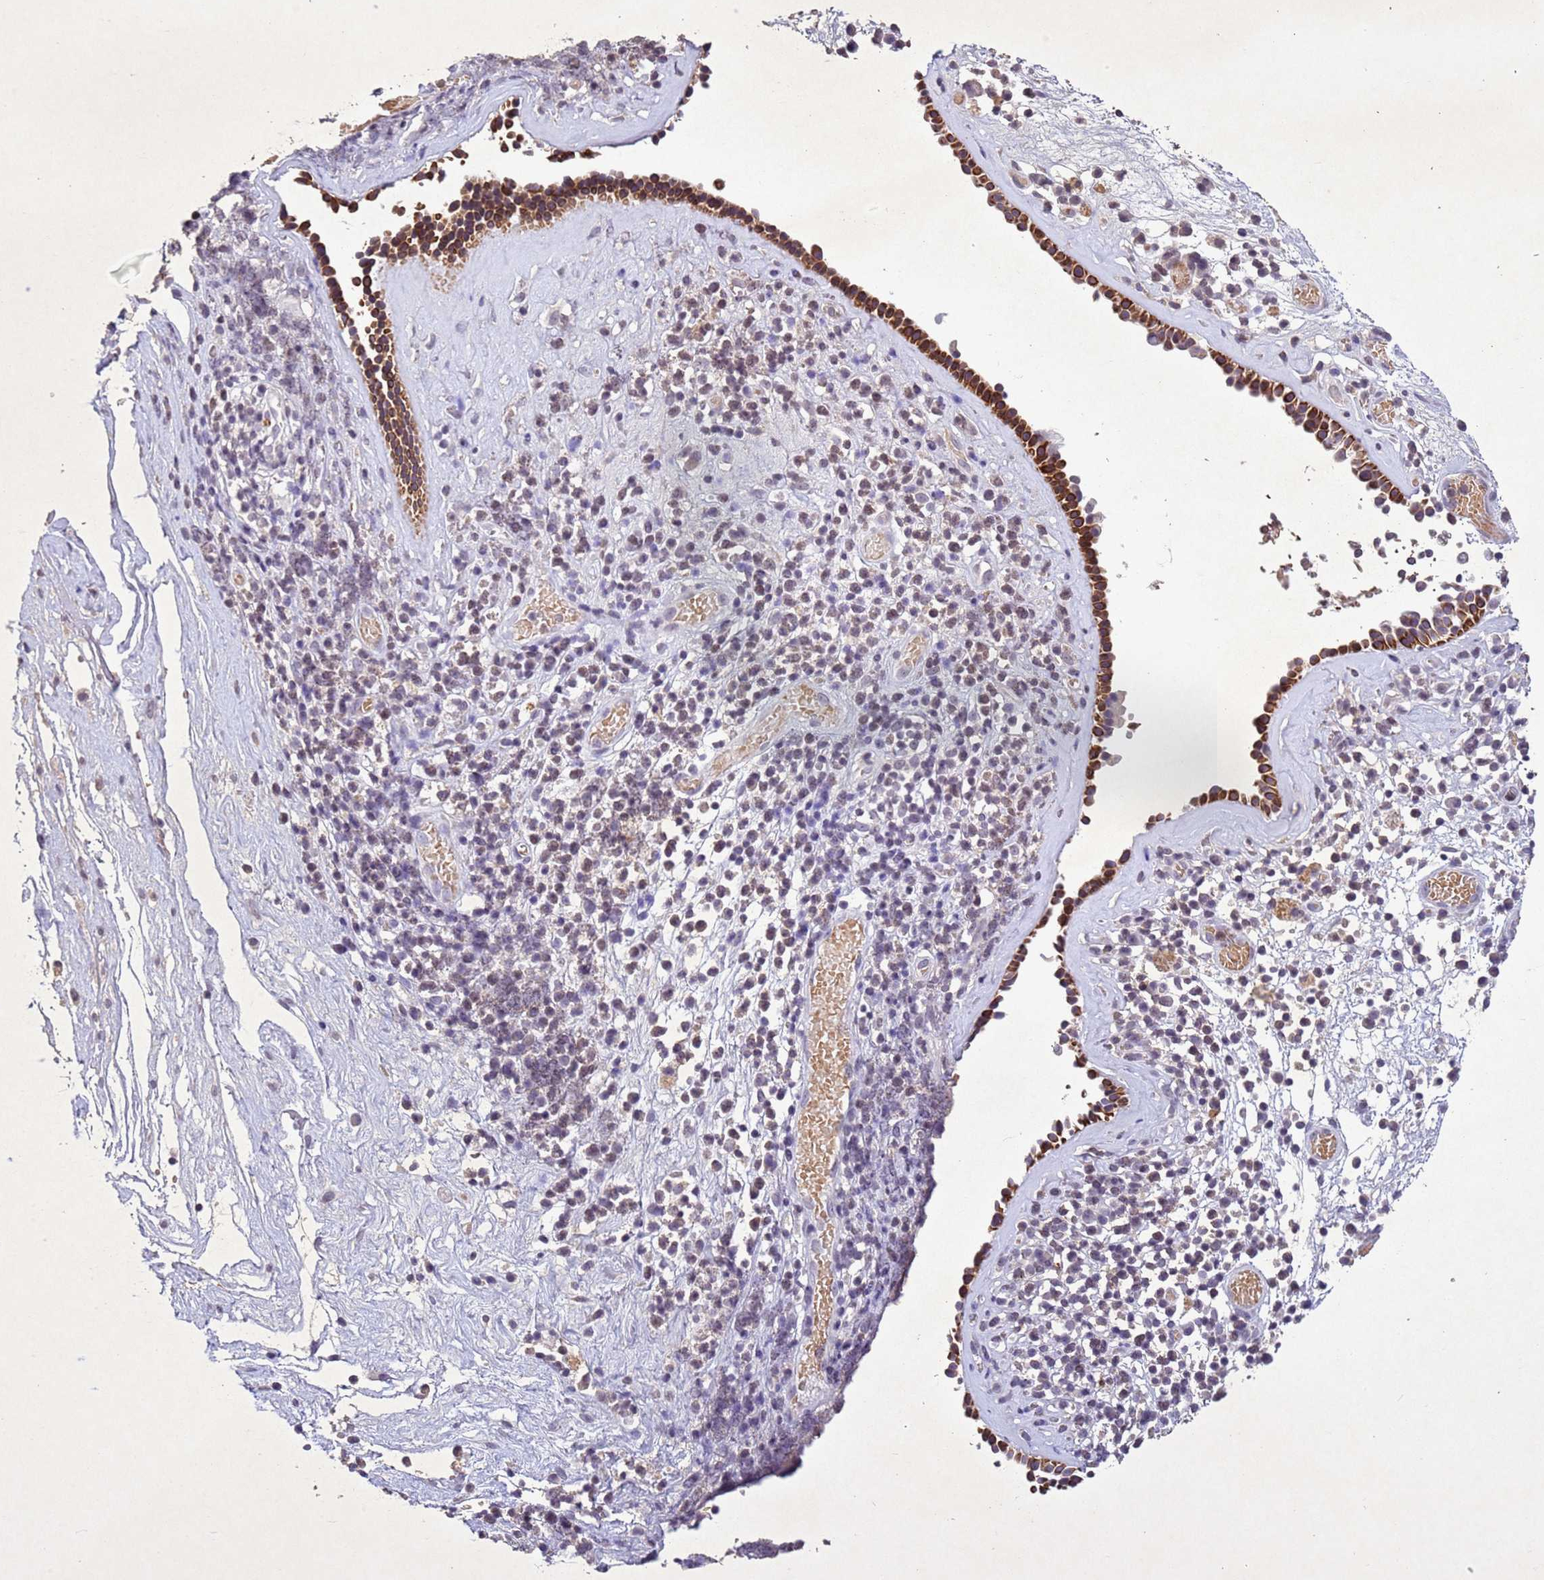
{"staining": {"intensity": "strong", "quantity": ">75%", "location": "cytoplasmic/membranous"}, "tissue": "nasopharynx", "cell_type": "Respiratory epithelial cells", "image_type": "normal", "snomed": [{"axis": "morphology", "description": "Normal tissue, NOS"}, {"axis": "morphology", "description": "Inflammation, NOS"}, {"axis": "topography", "description": "Nasopharynx"}], "caption": "Immunohistochemistry image of normal nasopharynx stained for a protein (brown), which exhibits high levels of strong cytoplasmic/membranous staining in approximately >75% of respiratory epithelial cells.", "gene": "NLRP11", "patient": {"sex": "male", "age": 70}}